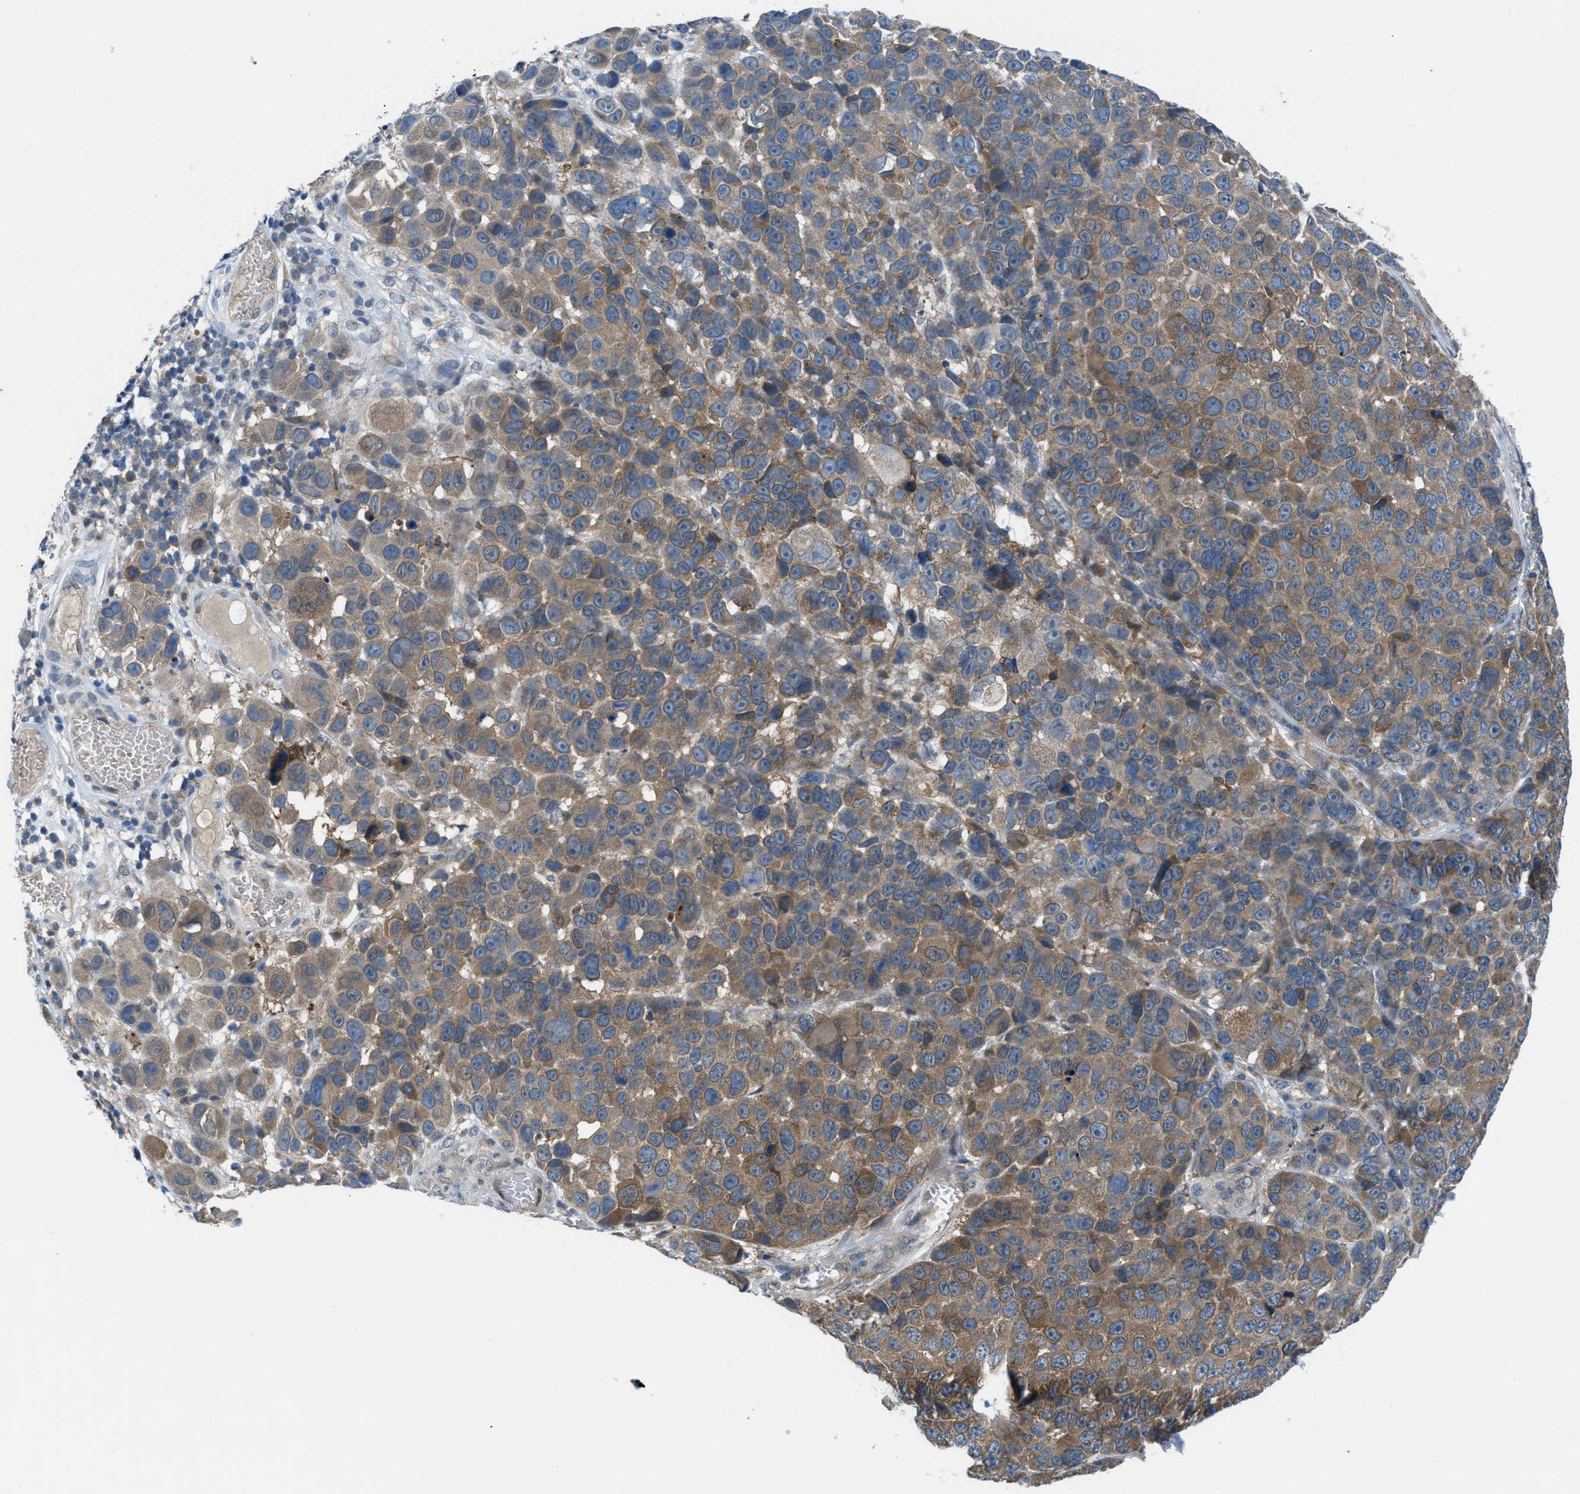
{"staining": {"intensity": "moderate", "quantity": ">75%", "location": "cytoplasmic/membranous"}, "tissue": "melanoma", "cell_type": "Tumor cells", "image_type": "cancer", "snomed": [{"axis": "morphology", "description": "Malignant melanoma, NOS"}, {"axis": "topography", "description": "Skin"}], "caption": "An image showing moderate cytoplasmic/membranous positivity in approximately >75% of tumor cells in melanoma, as visualized by brown immunohistochemical staining.", "gene": "BAZ2B", "patient": {"sex": "male", "age": 53}}